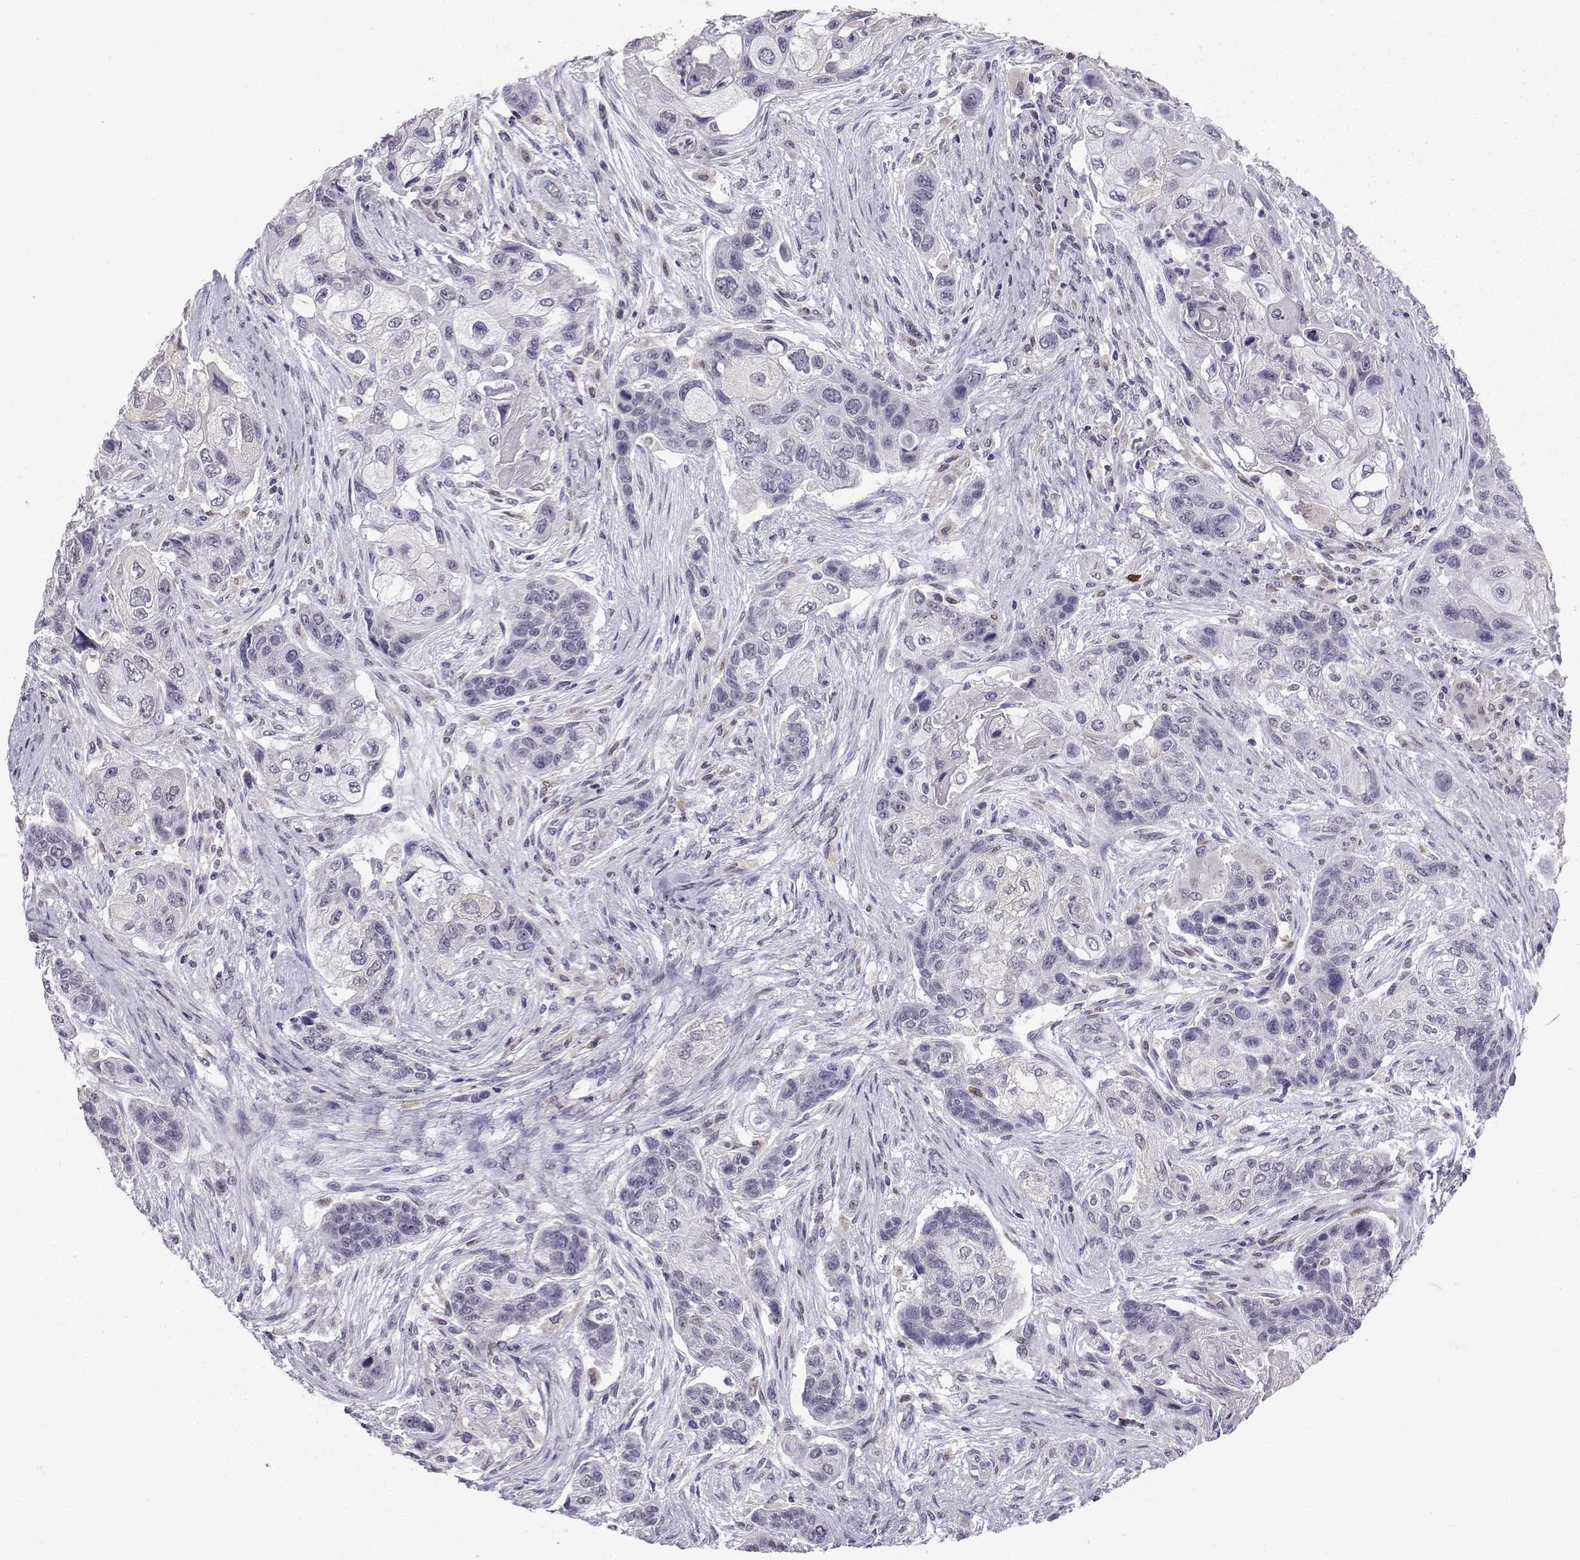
{"staining": {"intensity": "negative", "quantity": "none", "location": "none"}, "tissue": "lung cancer", "cell_type": "Tumor cells", "image_type": "cancer", "snomed": [{"axis": "morphology", "description": "Squamous cell carcinoma, NOS"}, {"axis": "topography", "description": "Lung"}], "caption": "IHC histopathology image of neoplastic tissue: lung squamous cell carcinoma stained with DAB reveals no significant protein staining in tumor cells.", "gene": "TBR1", "patient": {"sex": "male", "age": 69}}